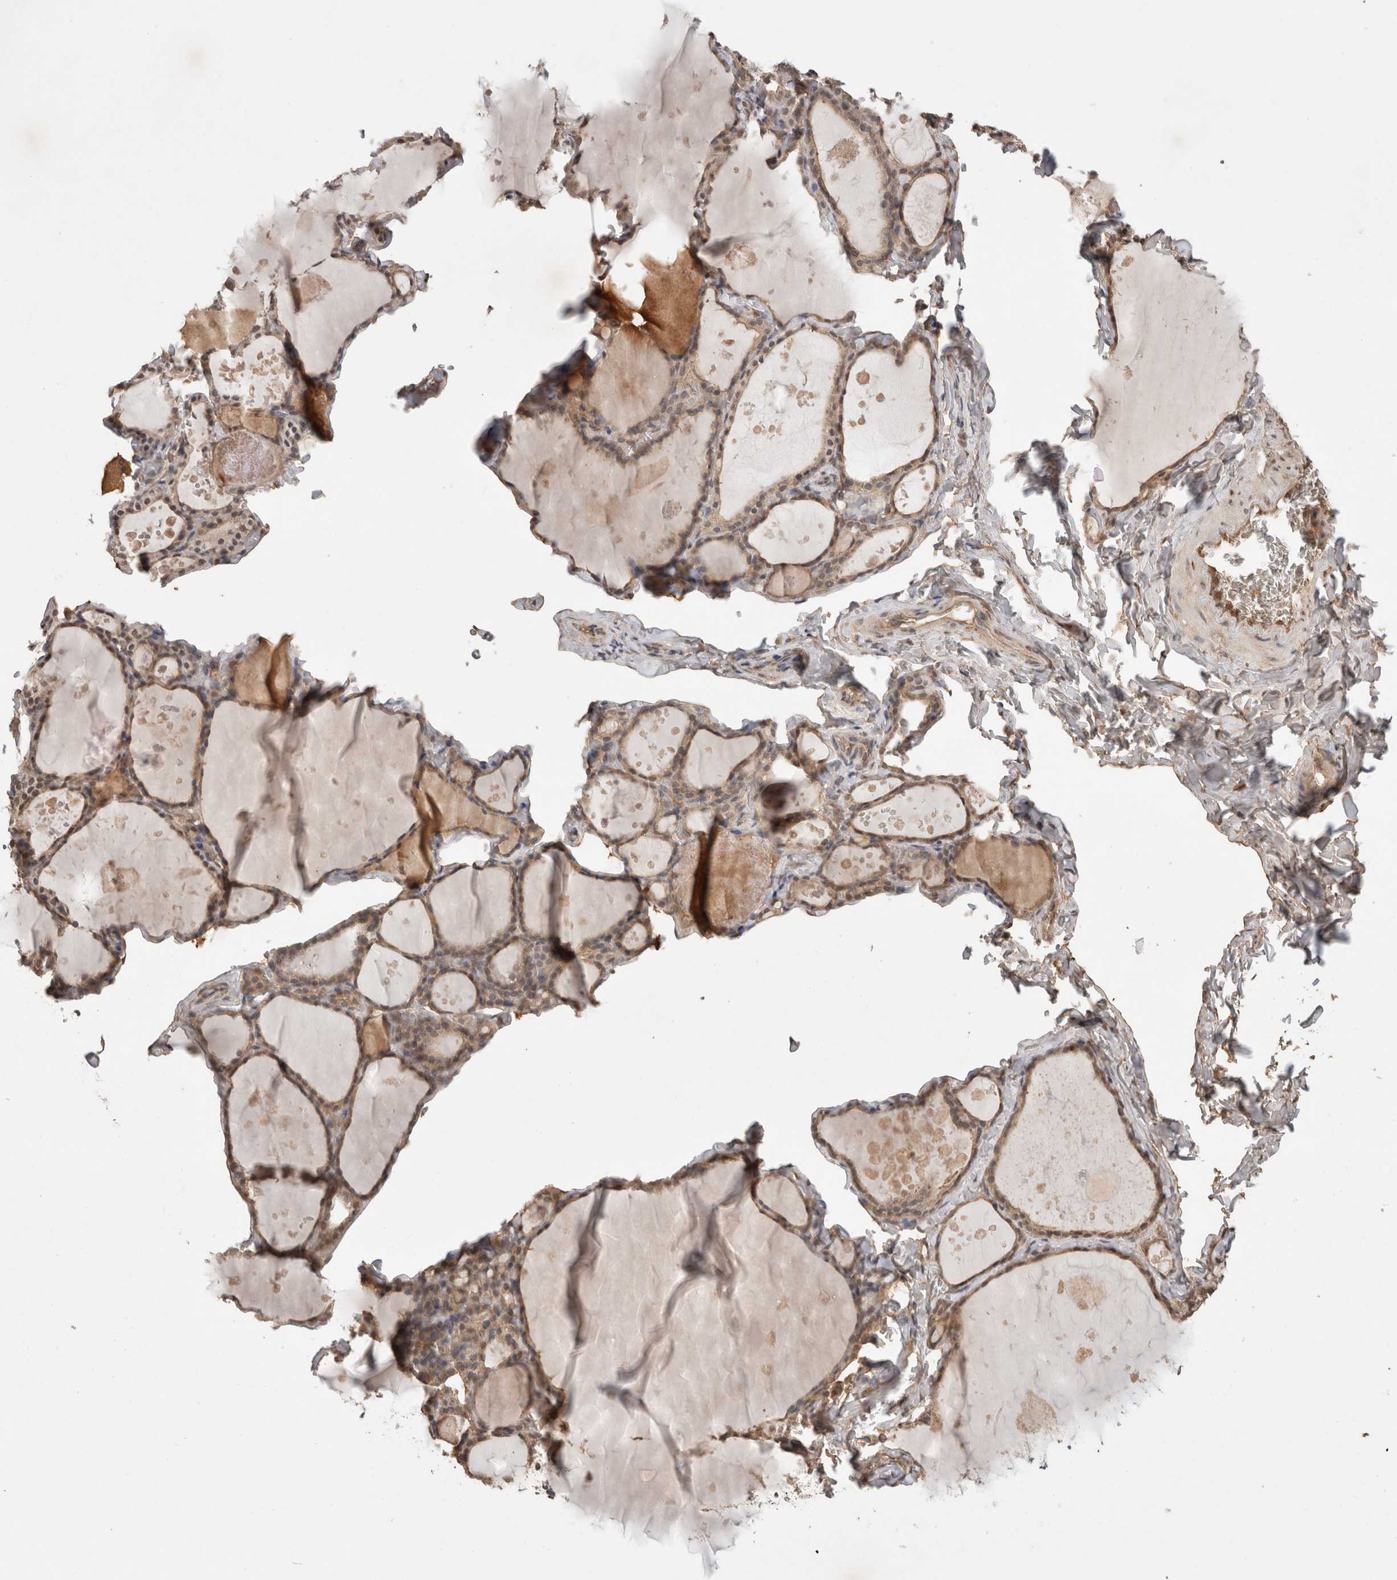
{"staining": {"intensity": "weak", "quantity": ">75%", "location": "cytoplasmic/membranous"}, "tissue": "thyroid gland", "cell_type": "Glandular cells", "image_type": "normal", "snomed": [{"axis": "morphology", "description": "Normal tissue, NOS"}, {"axis": "topography", "description": "Thyroid gland"}], "caption": "The immunohistochemical stain labels weak cytoplasmic/membranous staining in glandular cells of benign thyroid gland. Nuclei are stained in blue.", "gene": "PRMT3", "patient": {"sex": "male", "age": 56}}